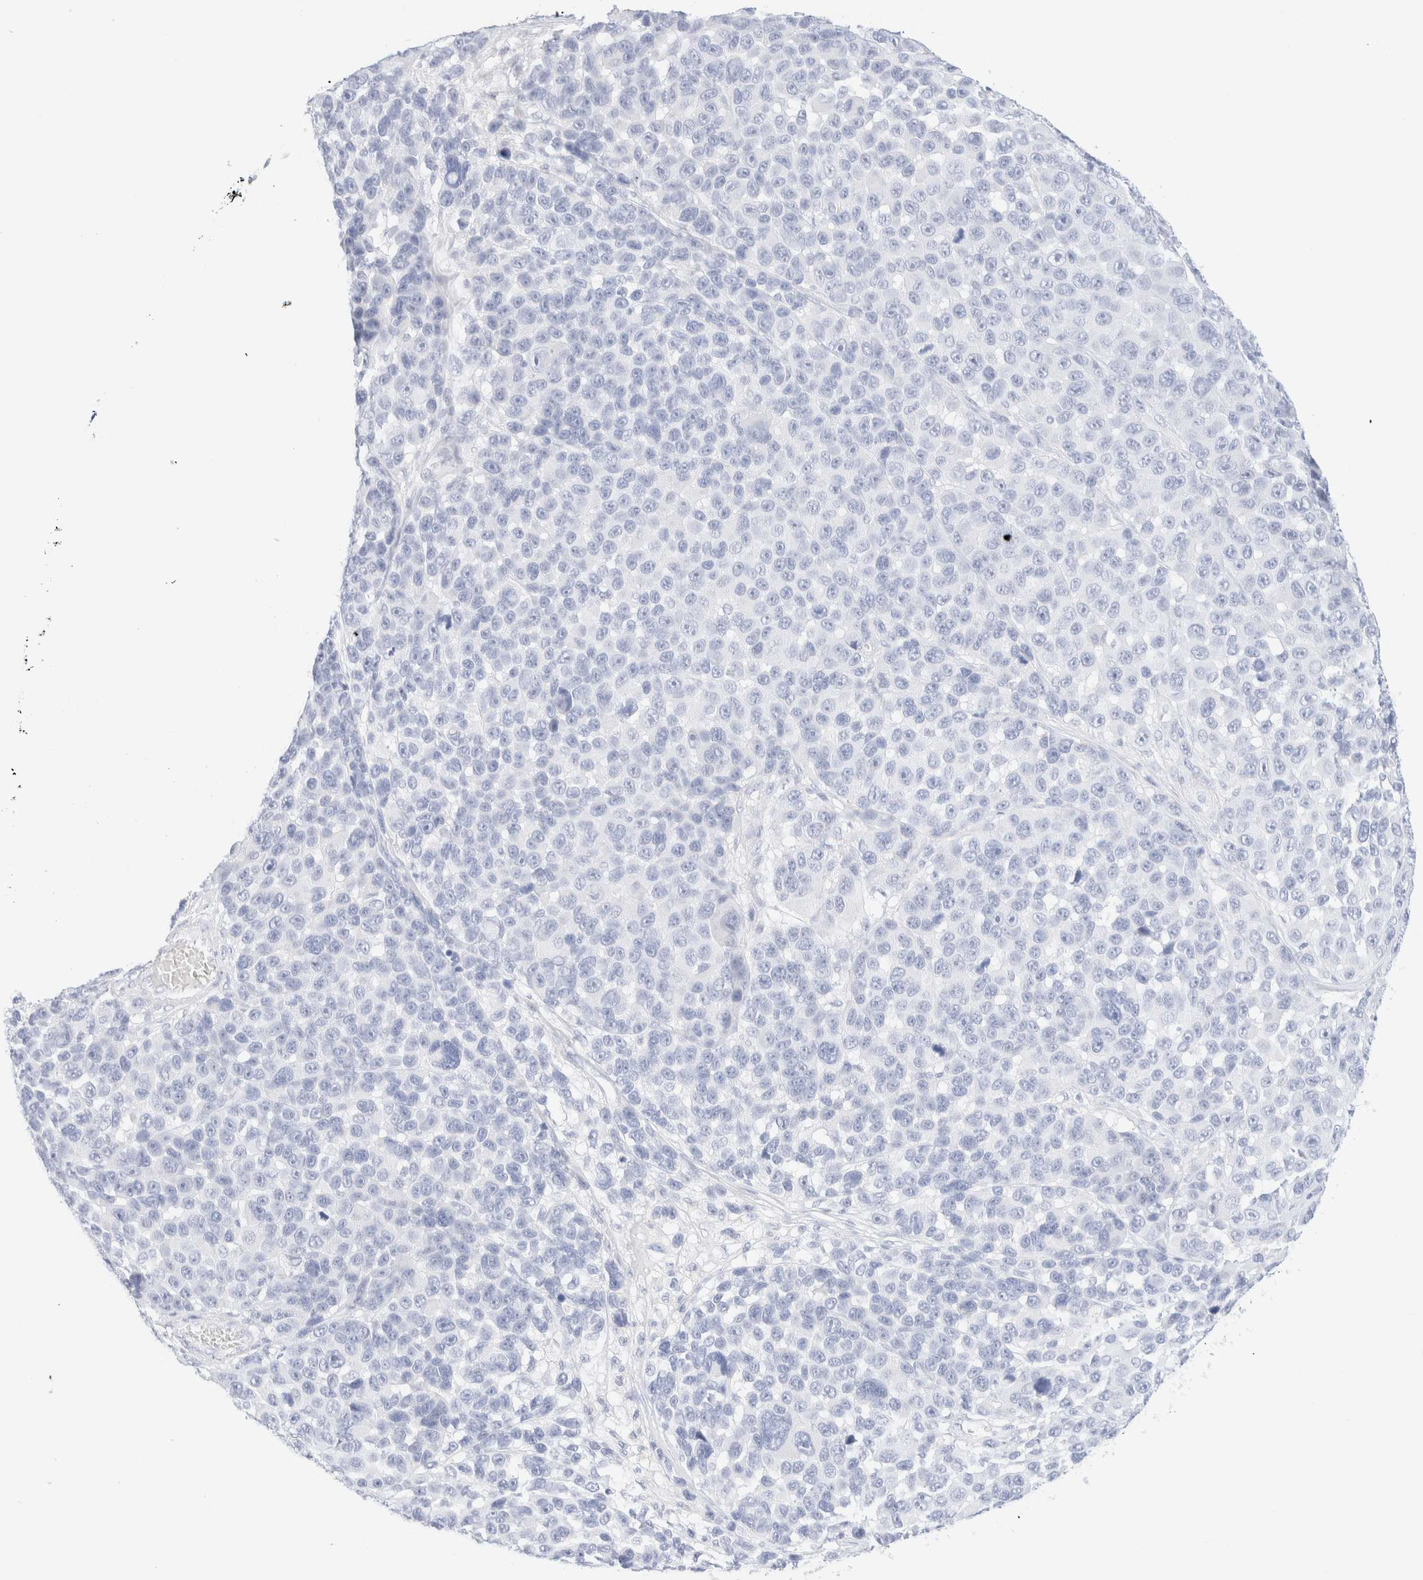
{"staining": {"intensity": "negative", "quantity": "none", "location": "none"}, "tissue": "melanoma", "cell_type": "Tumor cells", "image_type": "cancer", "snomed": [{"axis": "morphology", "description": "Malignant melanoma, NOS"}, {"axis": "topography", "description": "Skin"}], "caption": "Melanoma stained for a protein using immunohistochemistry displays no staining tumor cells.", "gene": "KRT15", "patient": {"sex": "male", "age": 53}}